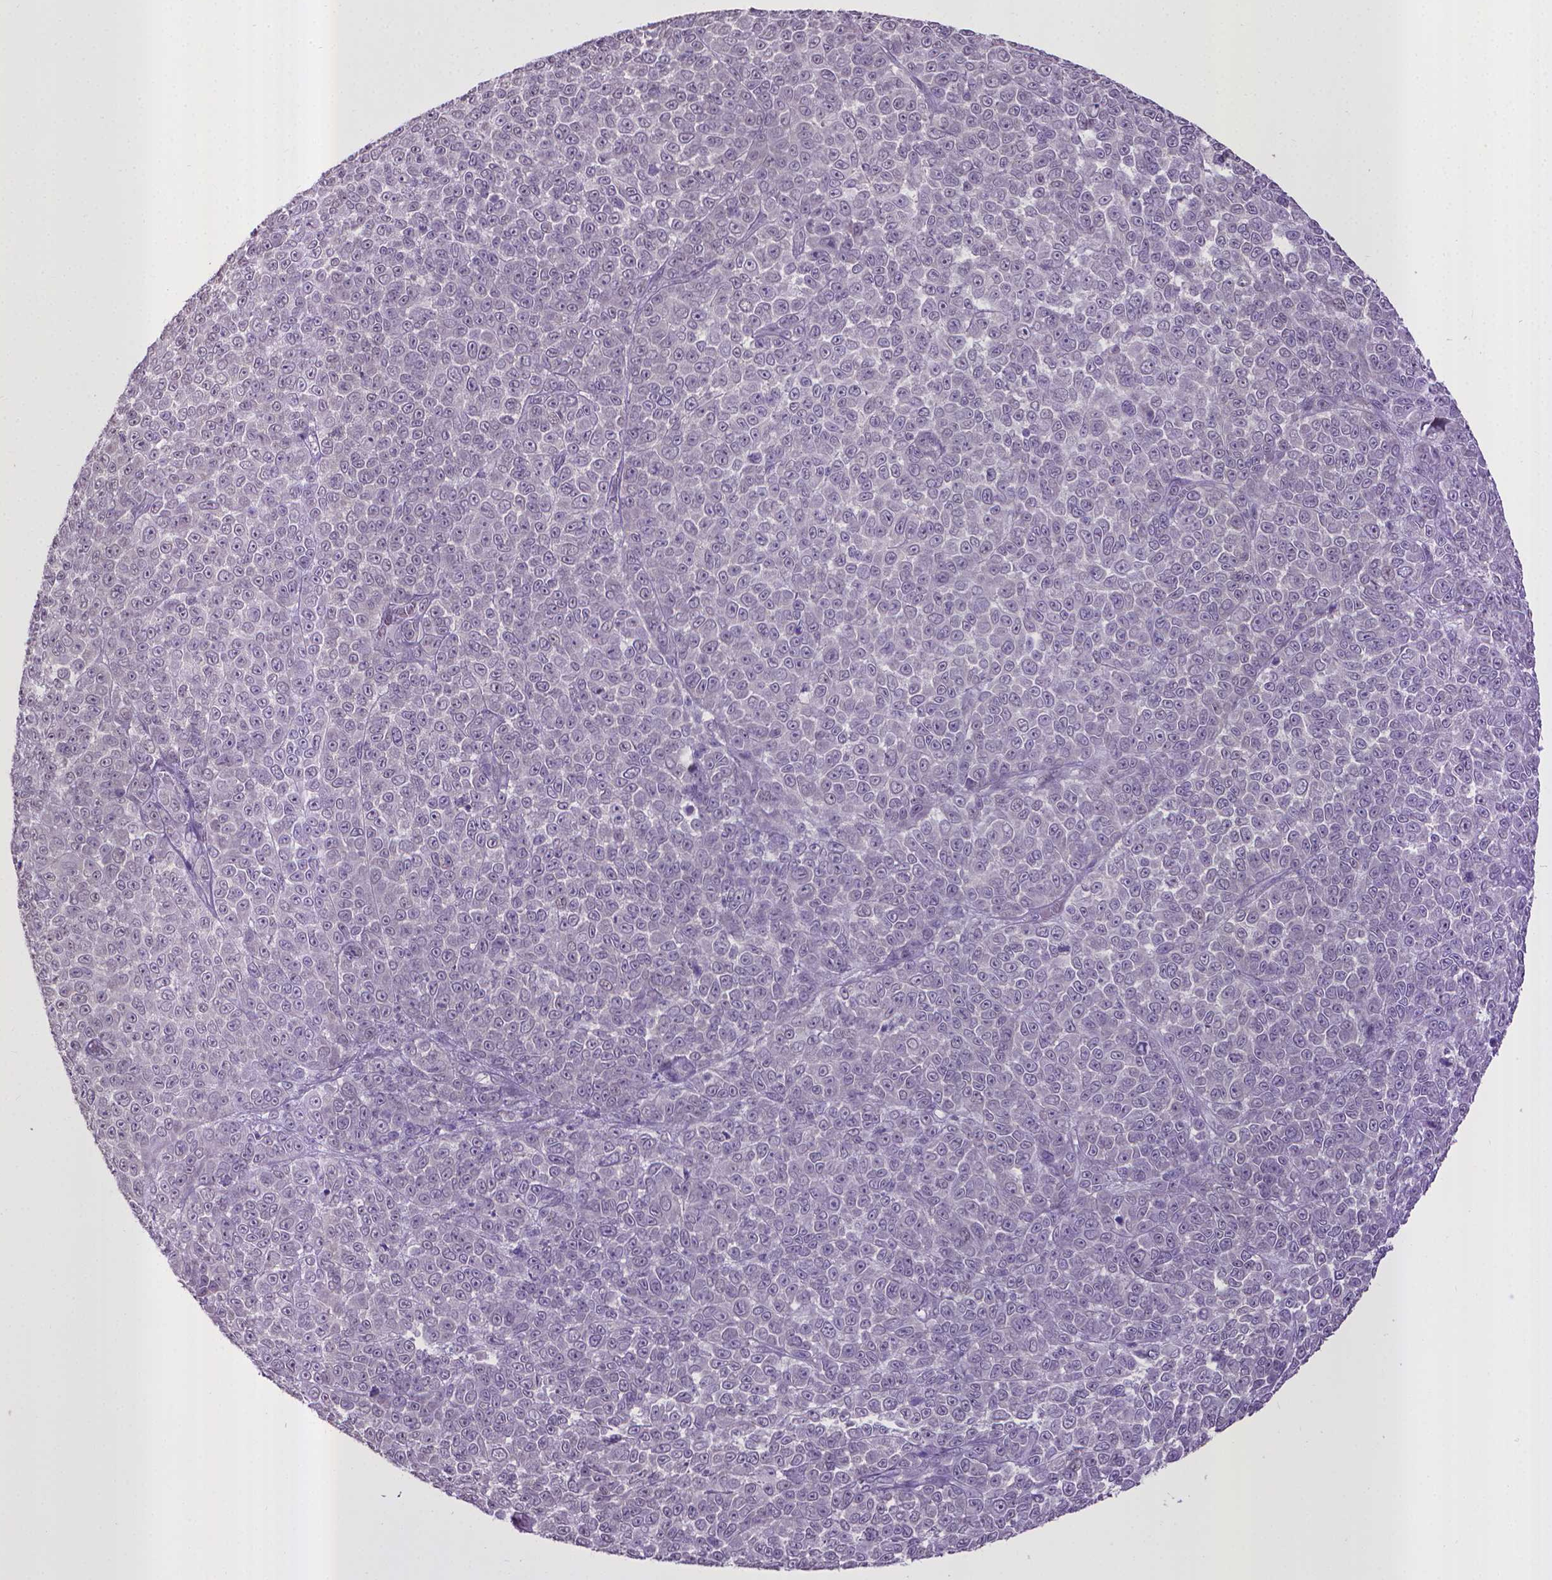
{"staining": {"intensity": "negative", "quantity": "none", "location": "none"}, "tissue": "melanoma", "cell_type": "Tumor cells", "image_type": "cancer", "snomed": [{"axis": "morphology", "description": "Malignant melanoma, NOS"}, {"axis": "topography", "description": "Skin"}], "caption": "Melanoma was stained to show a protein in brown. There is no significant expression in tumor cells. (Immunohistochemistry, brightfield microscopy, high magnification).", "gene": "KMO", "patient": {"sex": "female", "age": 95}}